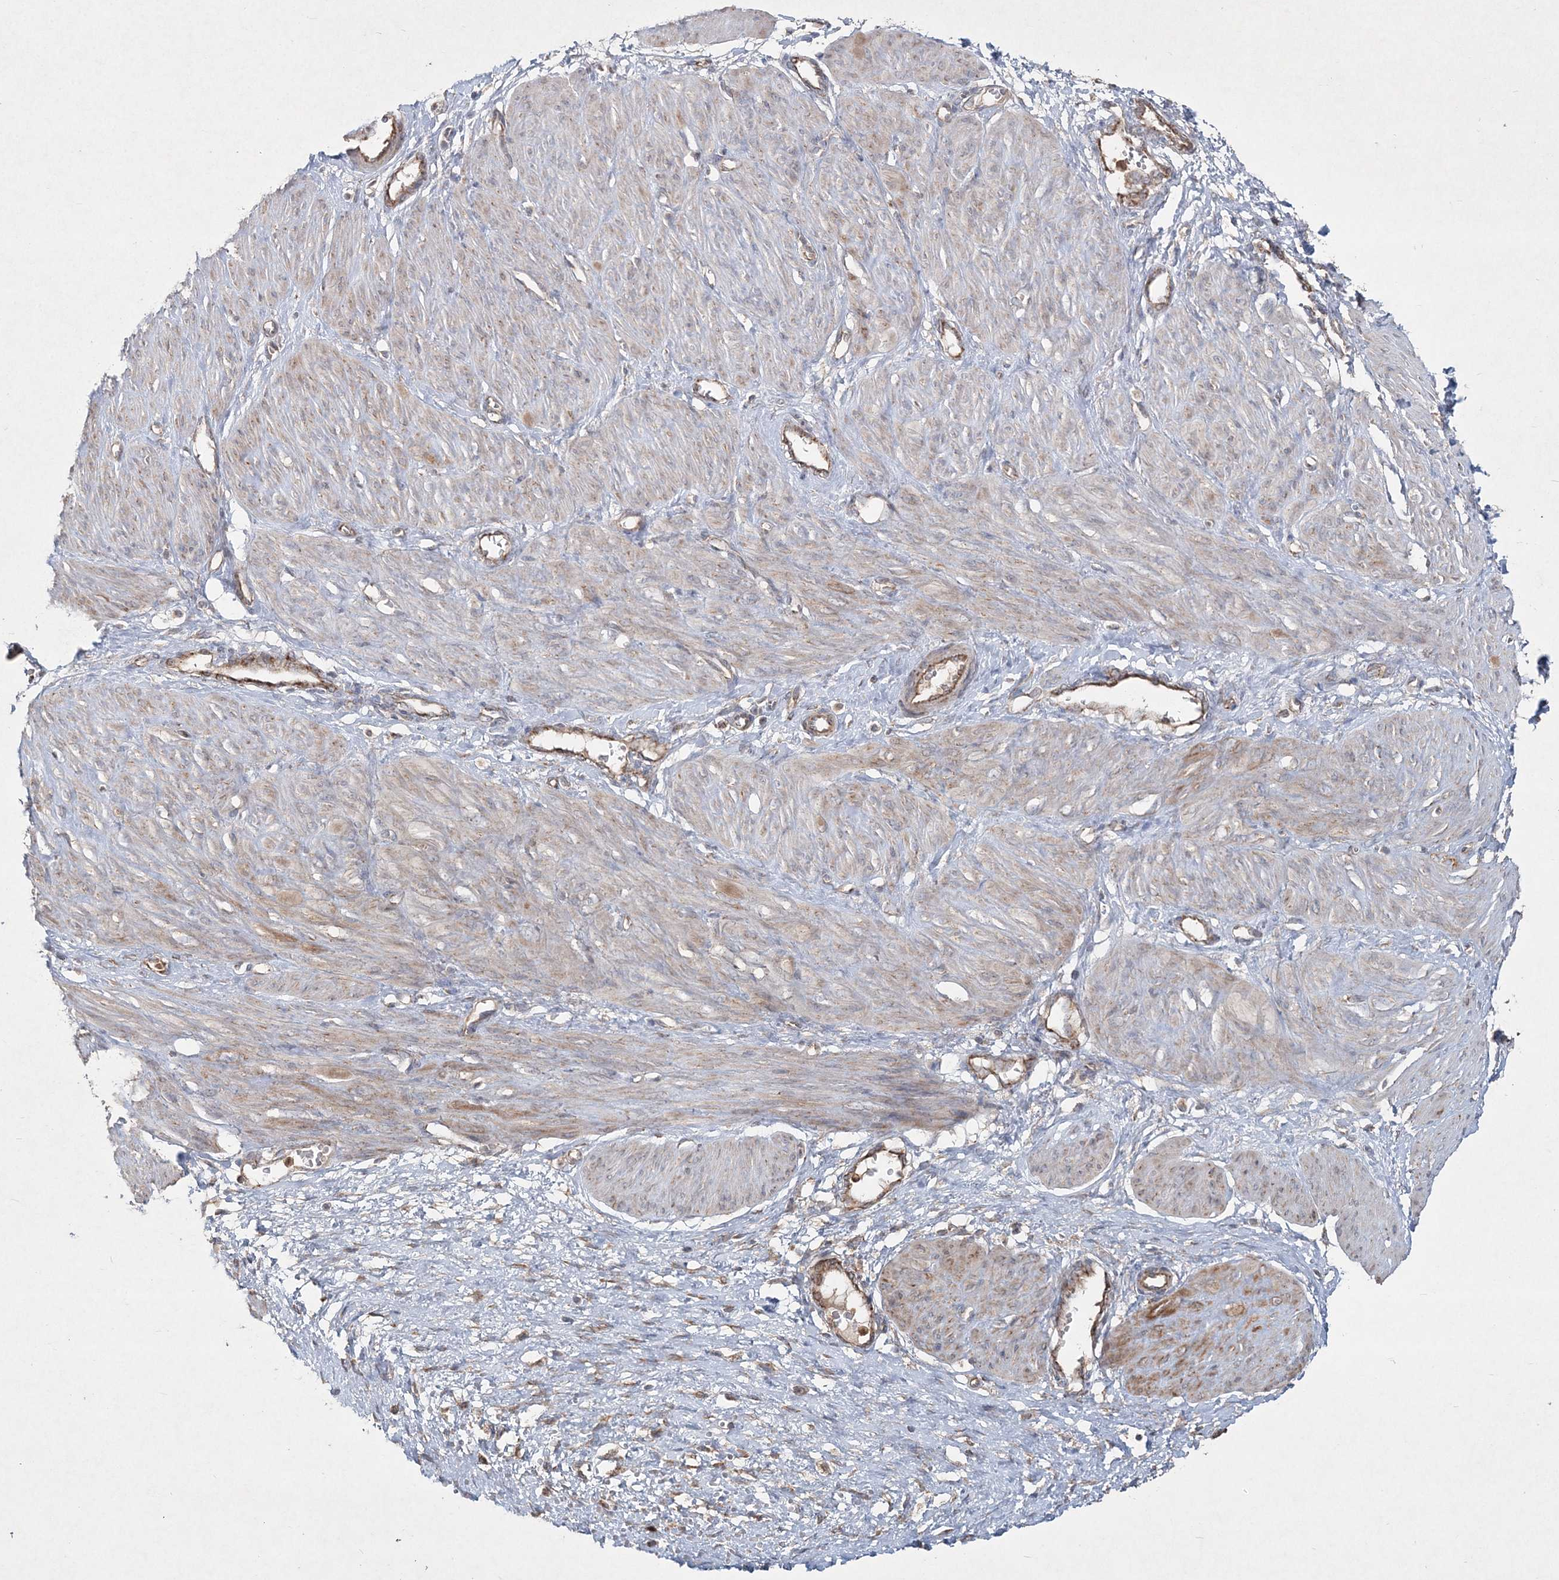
{"staining": {"intensity": "weak", "quantity": "25%-75%", "location": "cytoplasmic/membranous"}, "tissue": "smooth muscle", "cell_type": "Smooth muscle cells", "image_type": "normal", "snomed": [{"axis": "morphology", "description": "Normal tissue, NOS"}, {"axis": "topography", "description": "Endometrium"}], "caption": "This is a photomicrograph of immunohistochemistry (IHC) staining of normal smooth muscle, which shows weak staining in the cytoplasmic/membranous of smooth muscle cells.", "gene": "LRPPRC", "patient": {"sex": "female", "age": 33}}